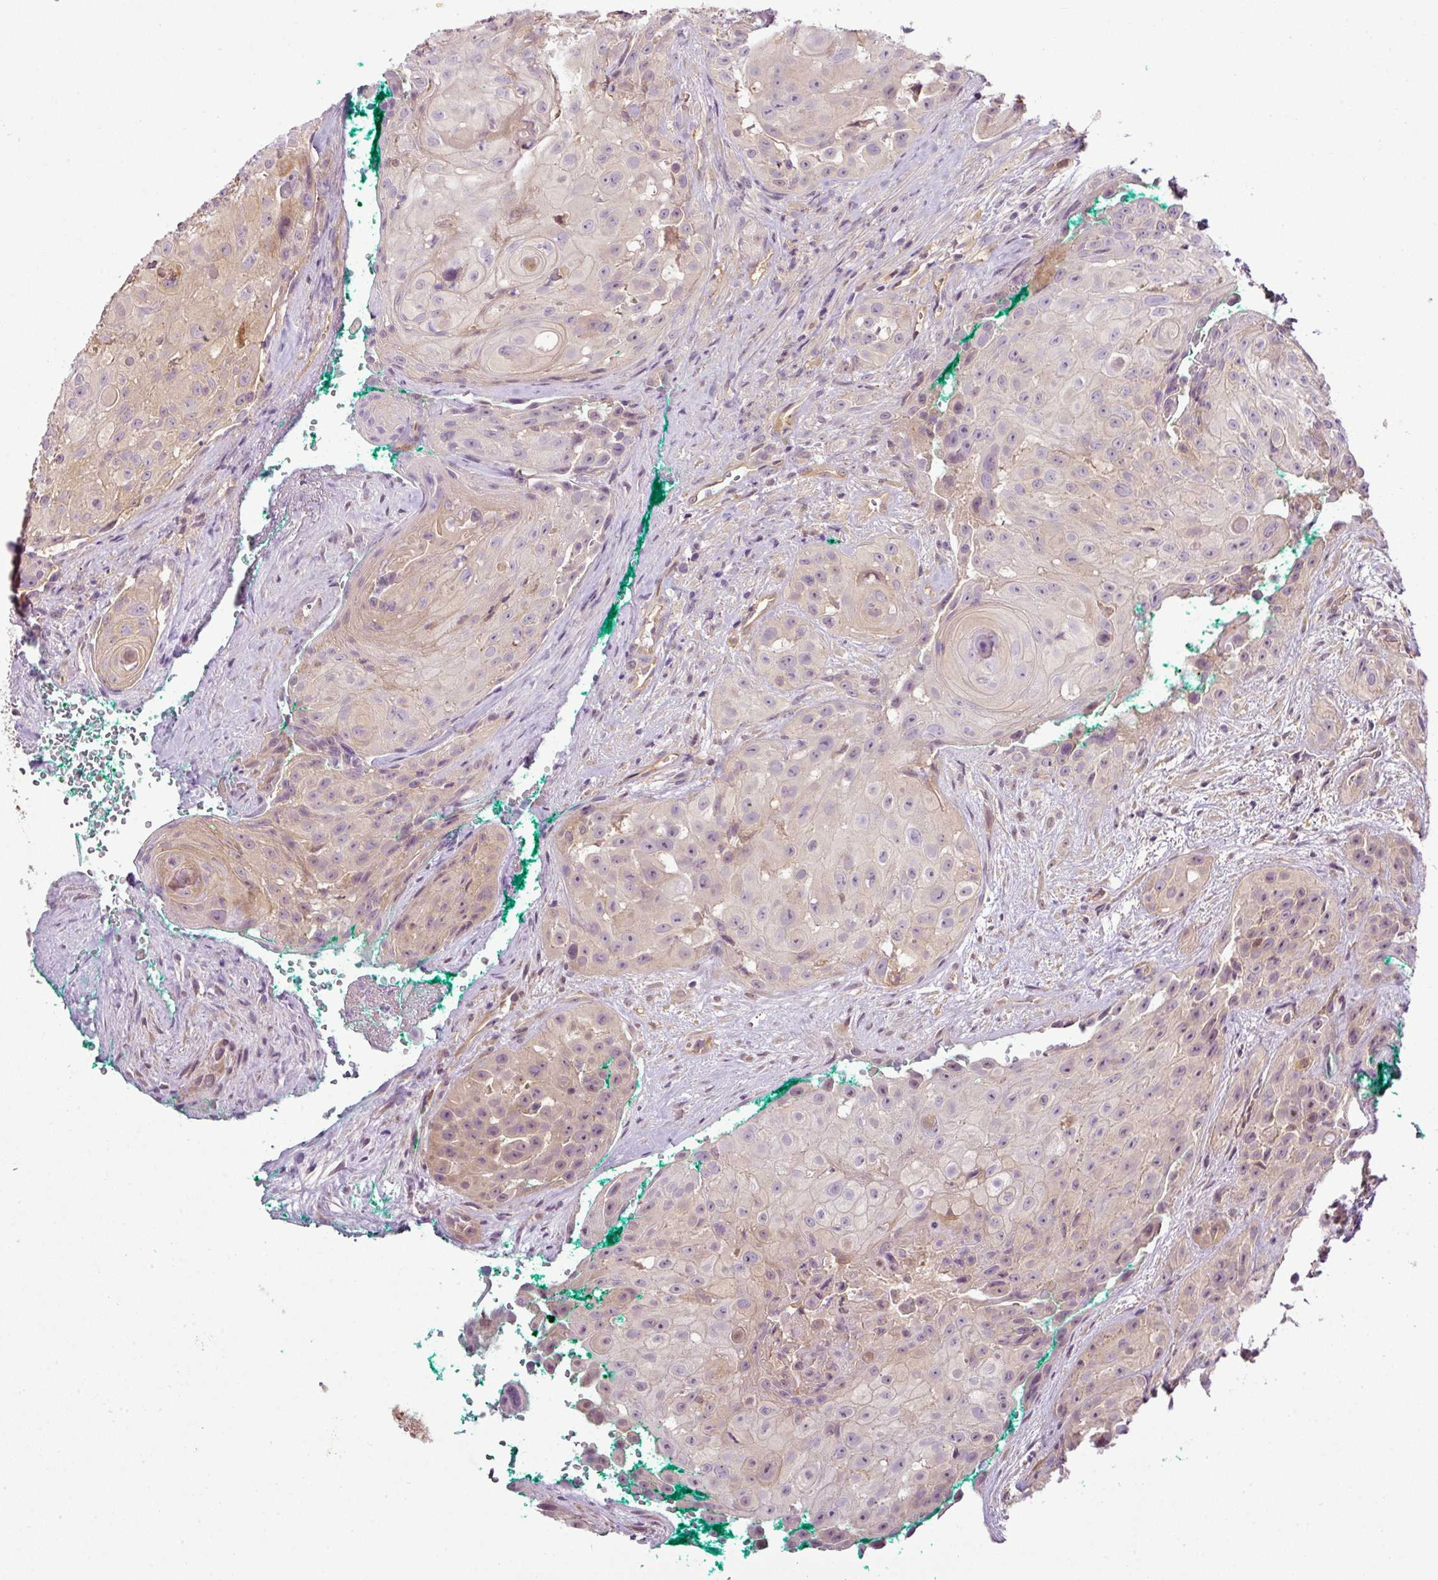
{"staining": {"intensity": "weak", "quantity": "<25%", "location": "cytoplasmic/membranous"}, "tissue": "head and neck cancer", "cell_type": "Tumor cells", "image_type": "cancer", "snomed": [{"axis": "morphology", "description": "Squamous cell carcinoma, NOS"}, {"axis": "topography", "description": "Head-Neck"}], "caption": "Immunohistochemistry (IHC) micrograph of human head and neck squamous cell carcinoma stained for a protein (brown), which exhibits no staining in tumor cells. Nuclei are stained in blue.", "gene": "ANKRD18A", "patient": {"sex": "male", "age": 83}}